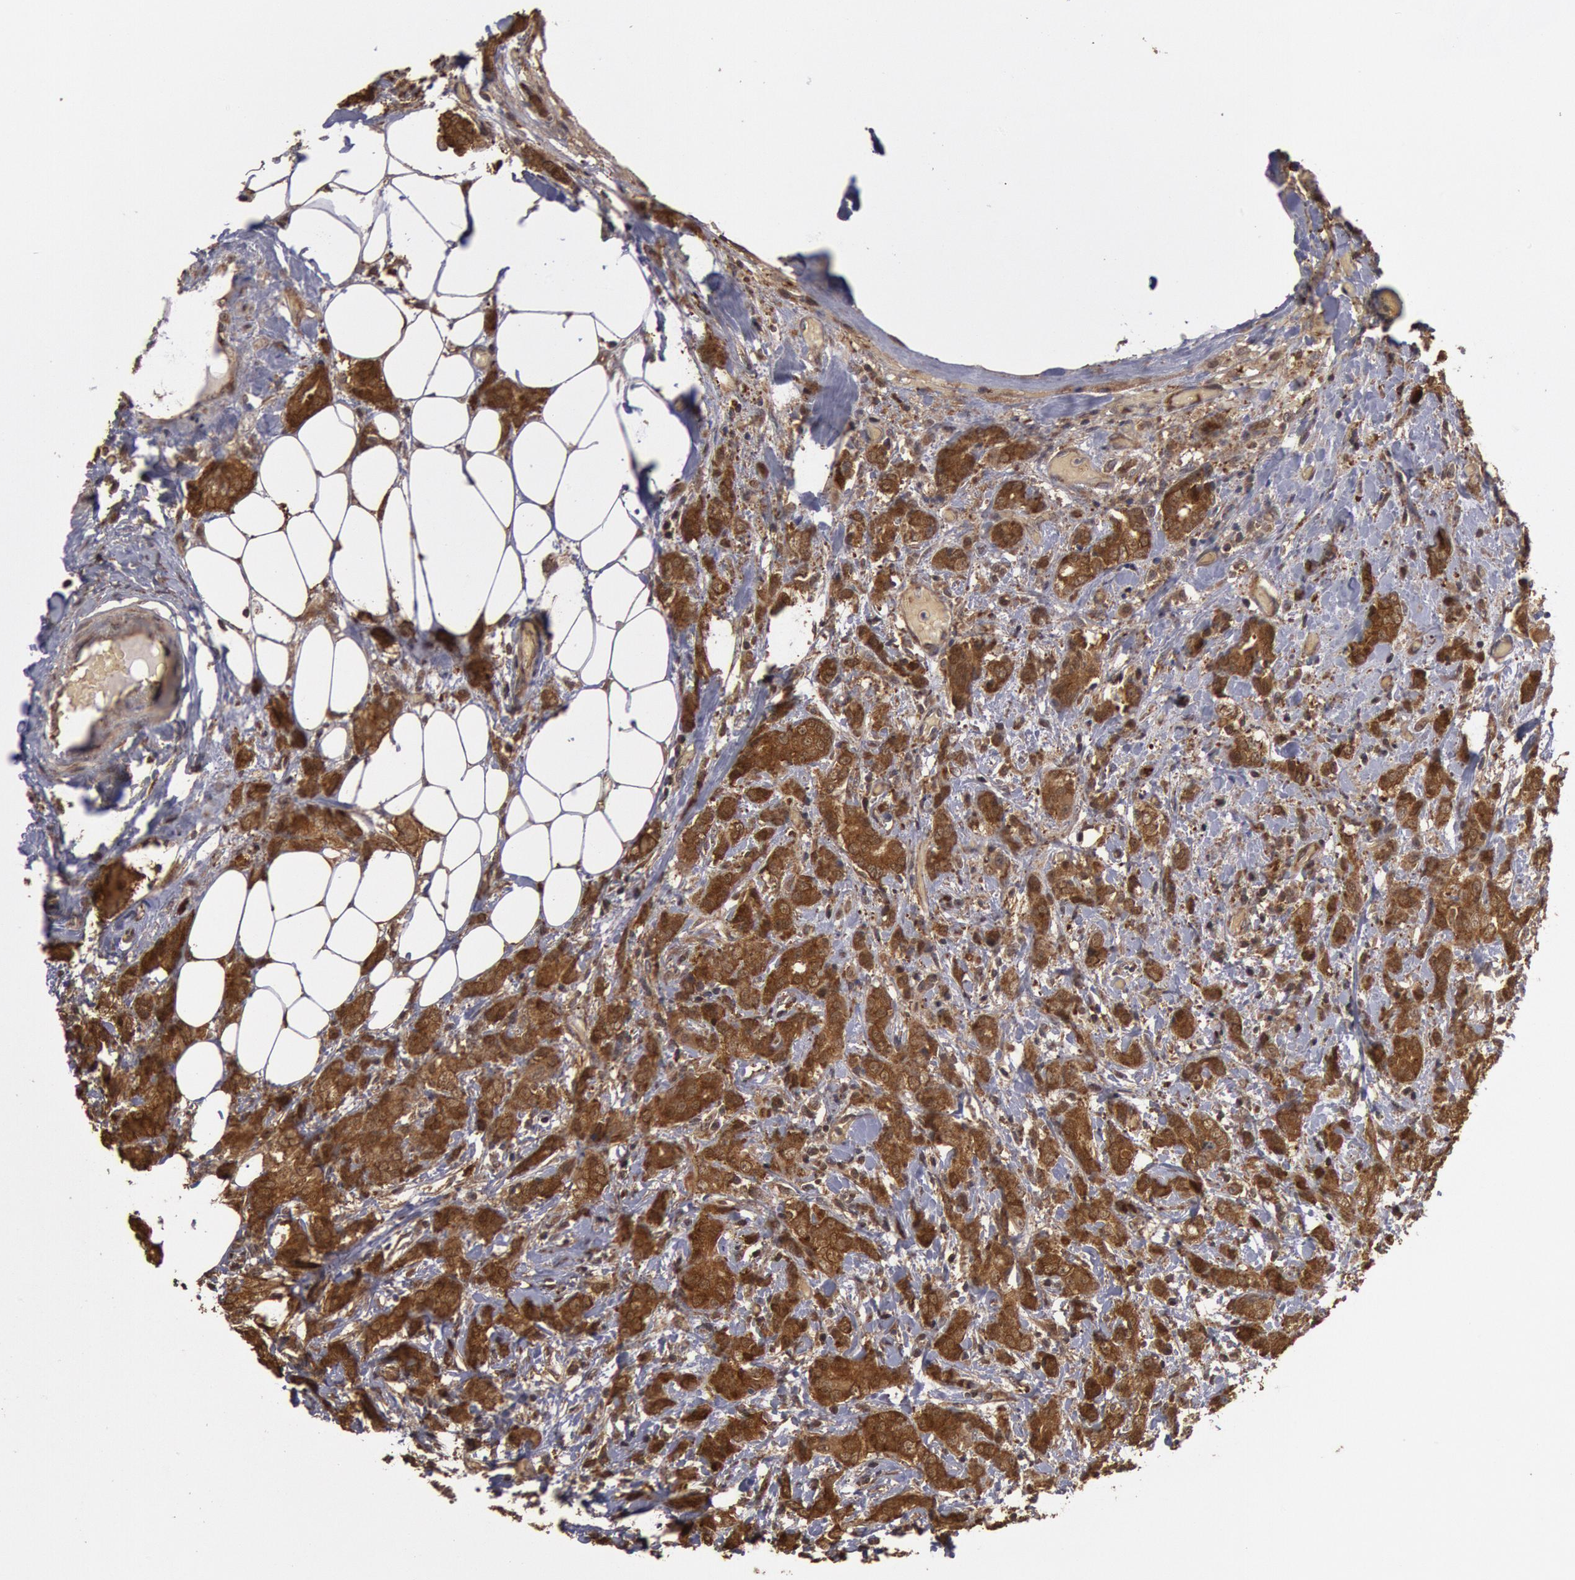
{"staining": {"intensity": "strong", "quantity": ">75%", "location": "cytoplasmic/membranous"}, "tissue": "breast cancer", "cell_type": "Tumor cells", "image_type": "cancer", "snomed": [{"axis": "morphology", "description": "Duct carcinoma"}, {"axis": "topography", "description": "Breast"}], "caption": "Immunohistochemistry (DAB) staining of human invasive ductal carcinoma (breast) exhibits strong cytoplasmic/membranous protein staining in about >75% of tumor cells. (brown staining indicates protein expression, while blue staining denotes nuclei).", "gene": "USP14", "patient": {"sex": "female", "age": 53}}